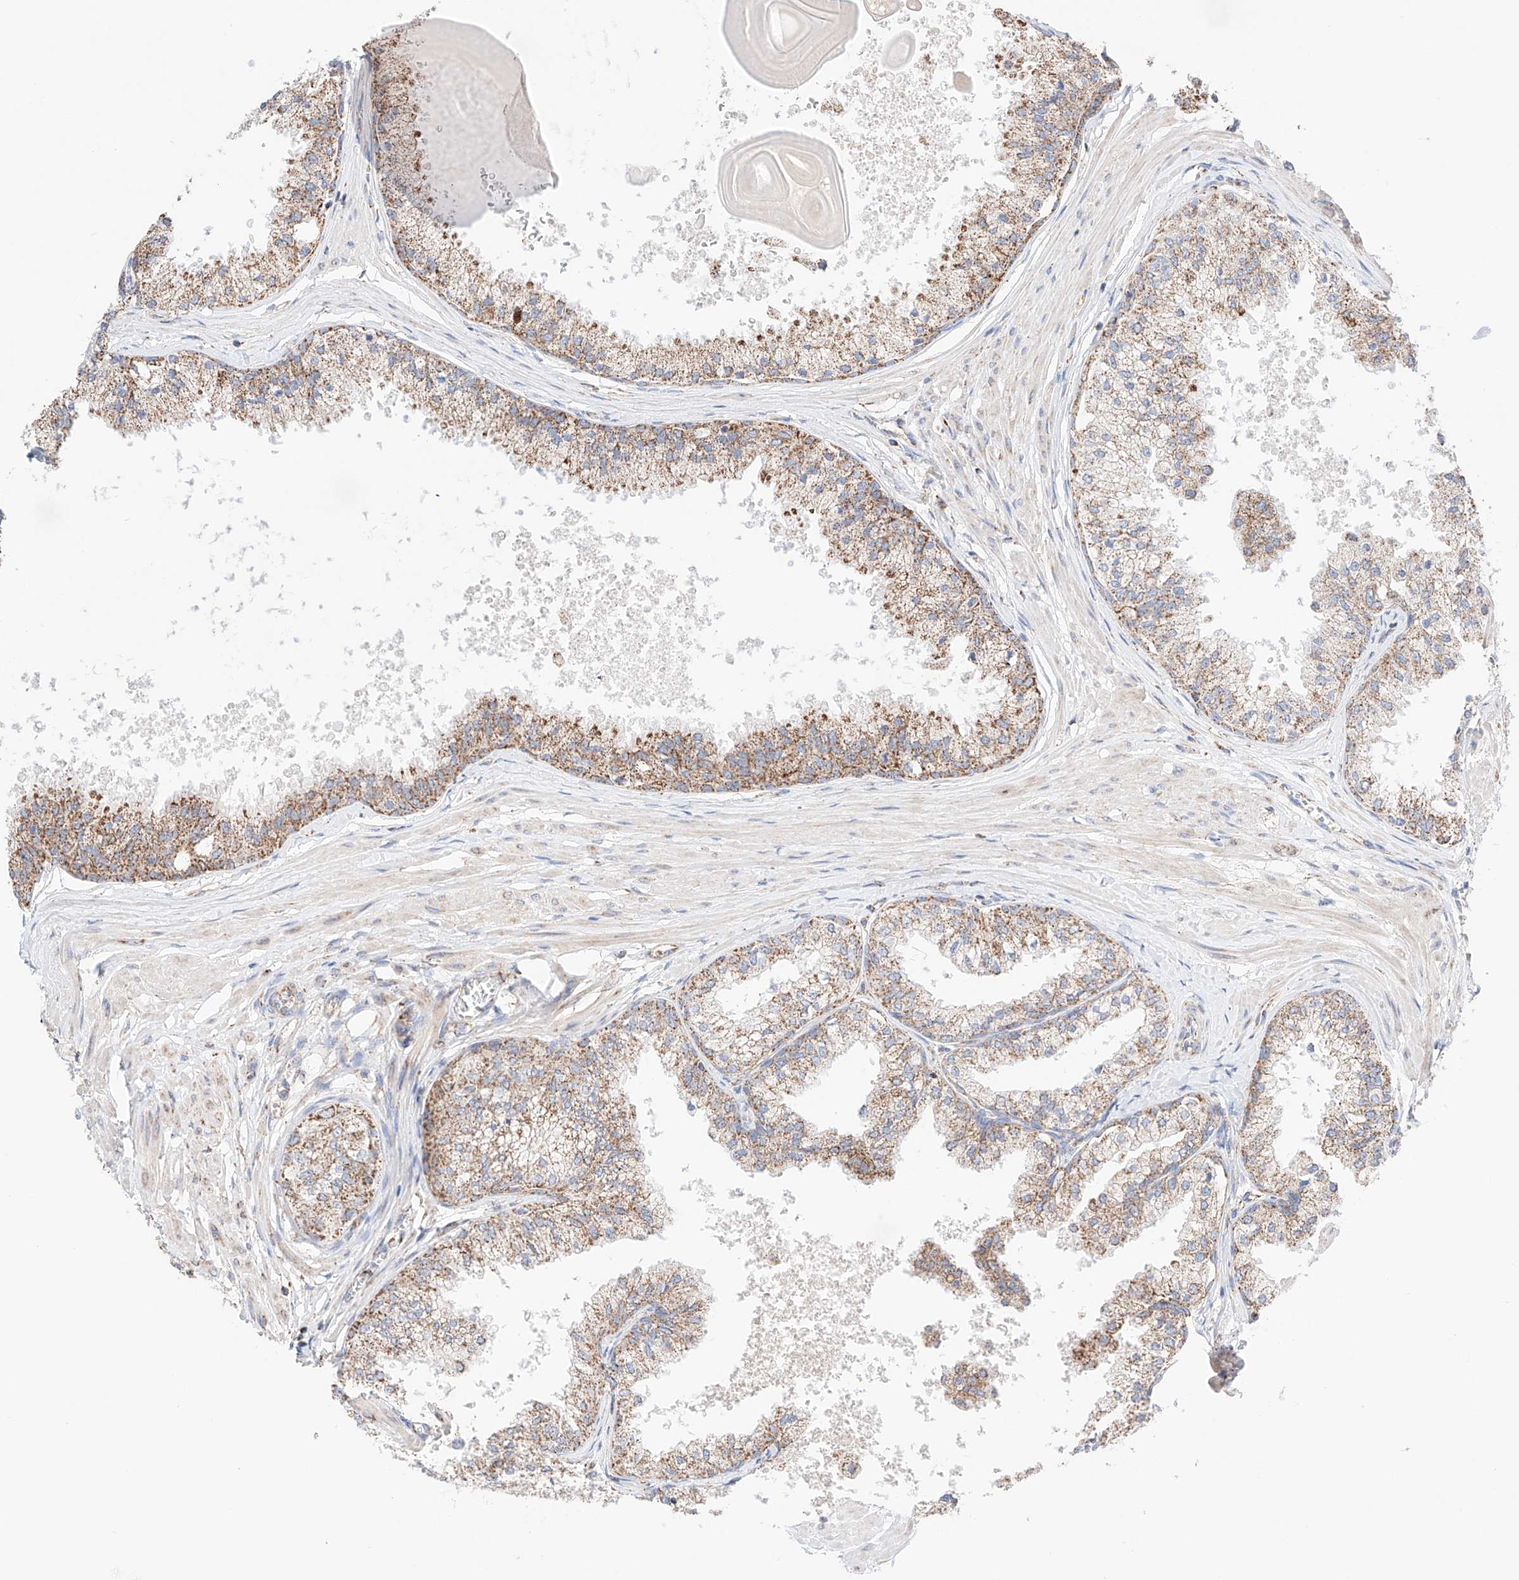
{"staining": {"intensity": "moderate", "quantity": ">75%", "location": "cytoplasmic/membranous"}, "tissue": "prostate", "cell_type": "Glandular cells", "image_type": "normal", "snomed": [{"axis": "morphology", "description": "Normal tissue, NOS"}, {"axis": "topography", "description": "Prostate"}], "caption": "Immunohistochemical staining of benign human prostate reveals moderate cytoplasmic/membranous protein expression in approximately >75% of glandular cells. (DAB (3,3'-diaminobenzidine) IHC with brightfield microscopy, high magnification).", "gene": "KTI12", "patient": {"sex": "male", "age": 48}}